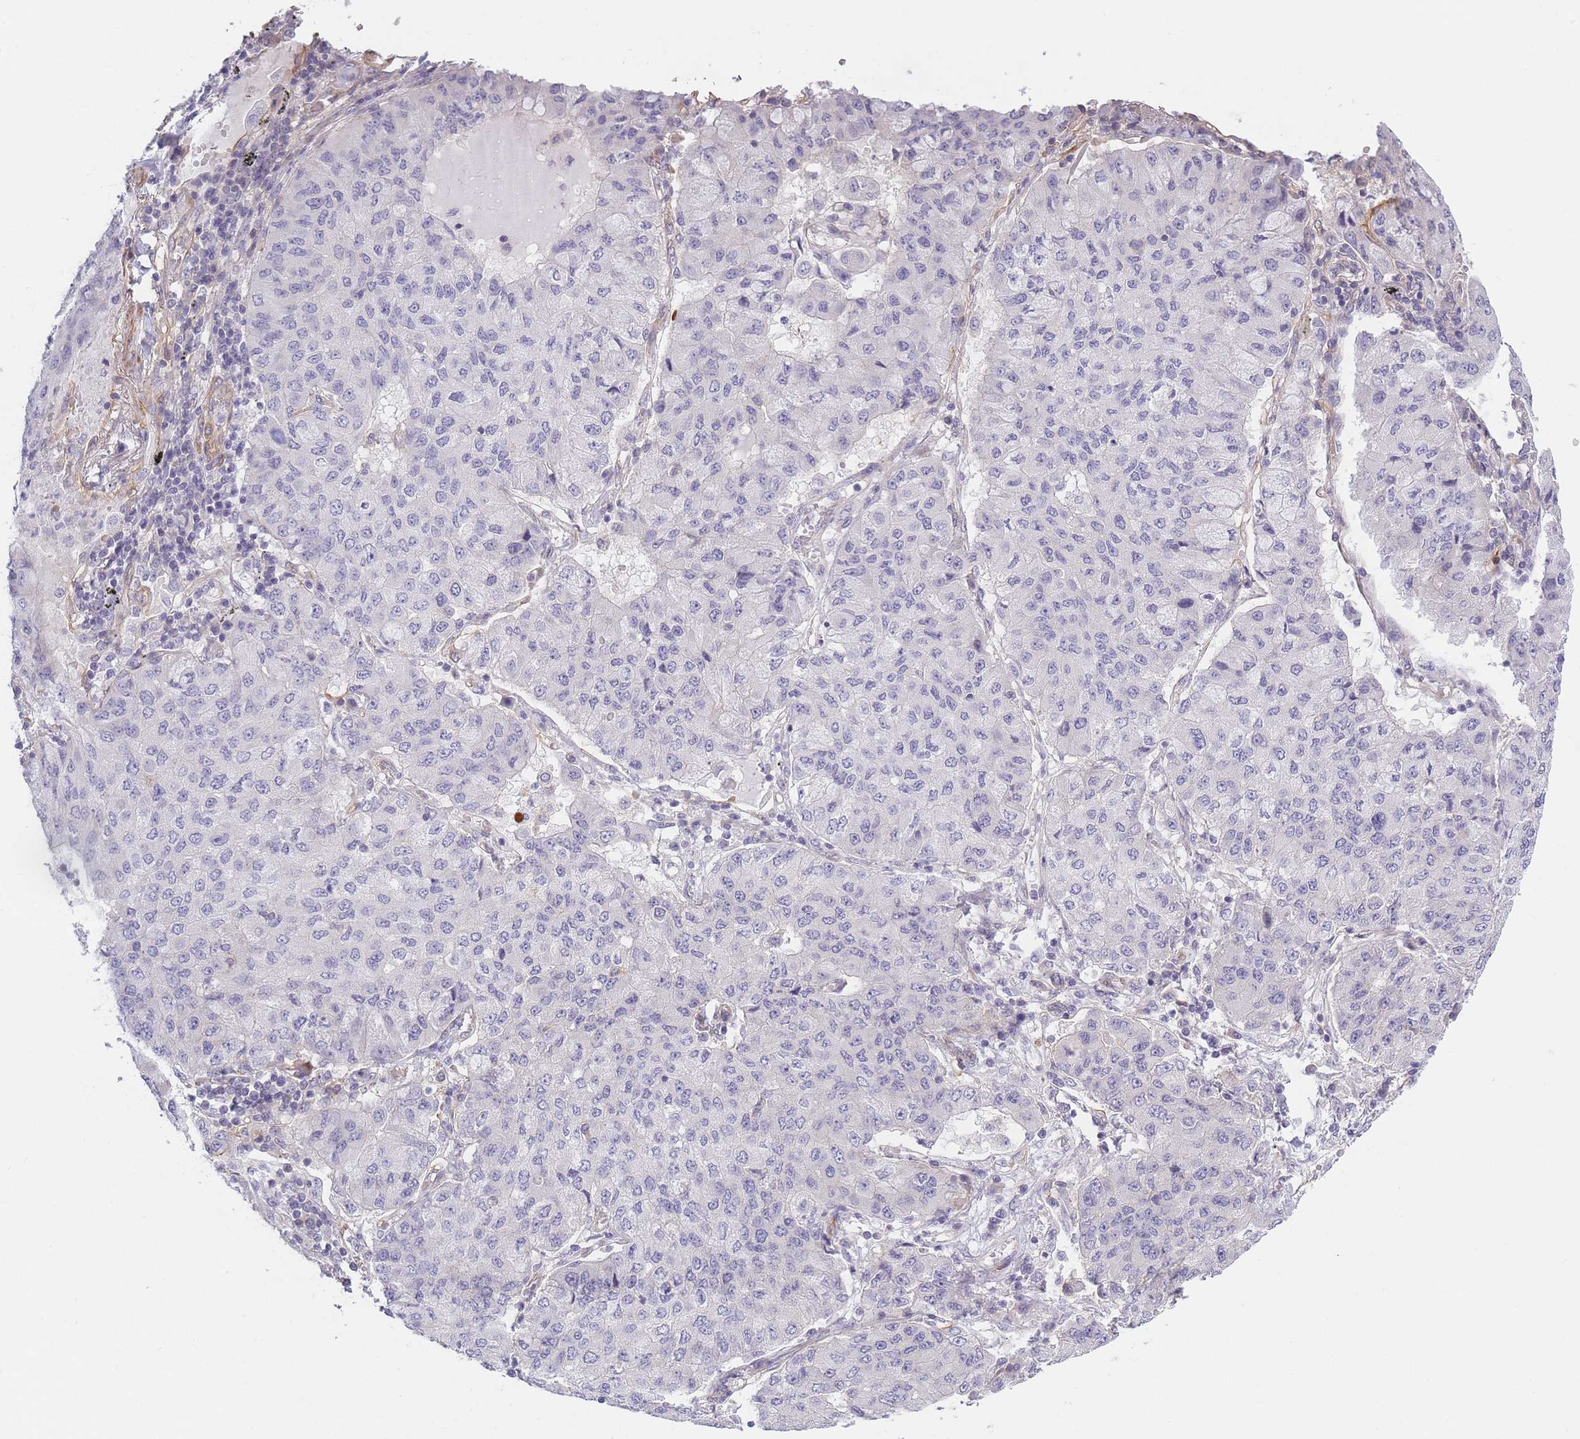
{"staining": {"intensity": "negative", "quantity": "none", "location": "none"}, "tissue": "lung cancer", "cell_type": "Tumor cells", "image_type": "cancer", "snomed": [{"axis": "morphology", "description": "Squamous cell carcinoma, NOS"}, {"axis": "topography", "description": "Lung"}], "caption": "Photomicrograph shows no significant protein expression in tumor cells of lung squamous cell carcinoma.", "gene": "SLC7A6", "patient": {"sex": "male", "age": 74}}